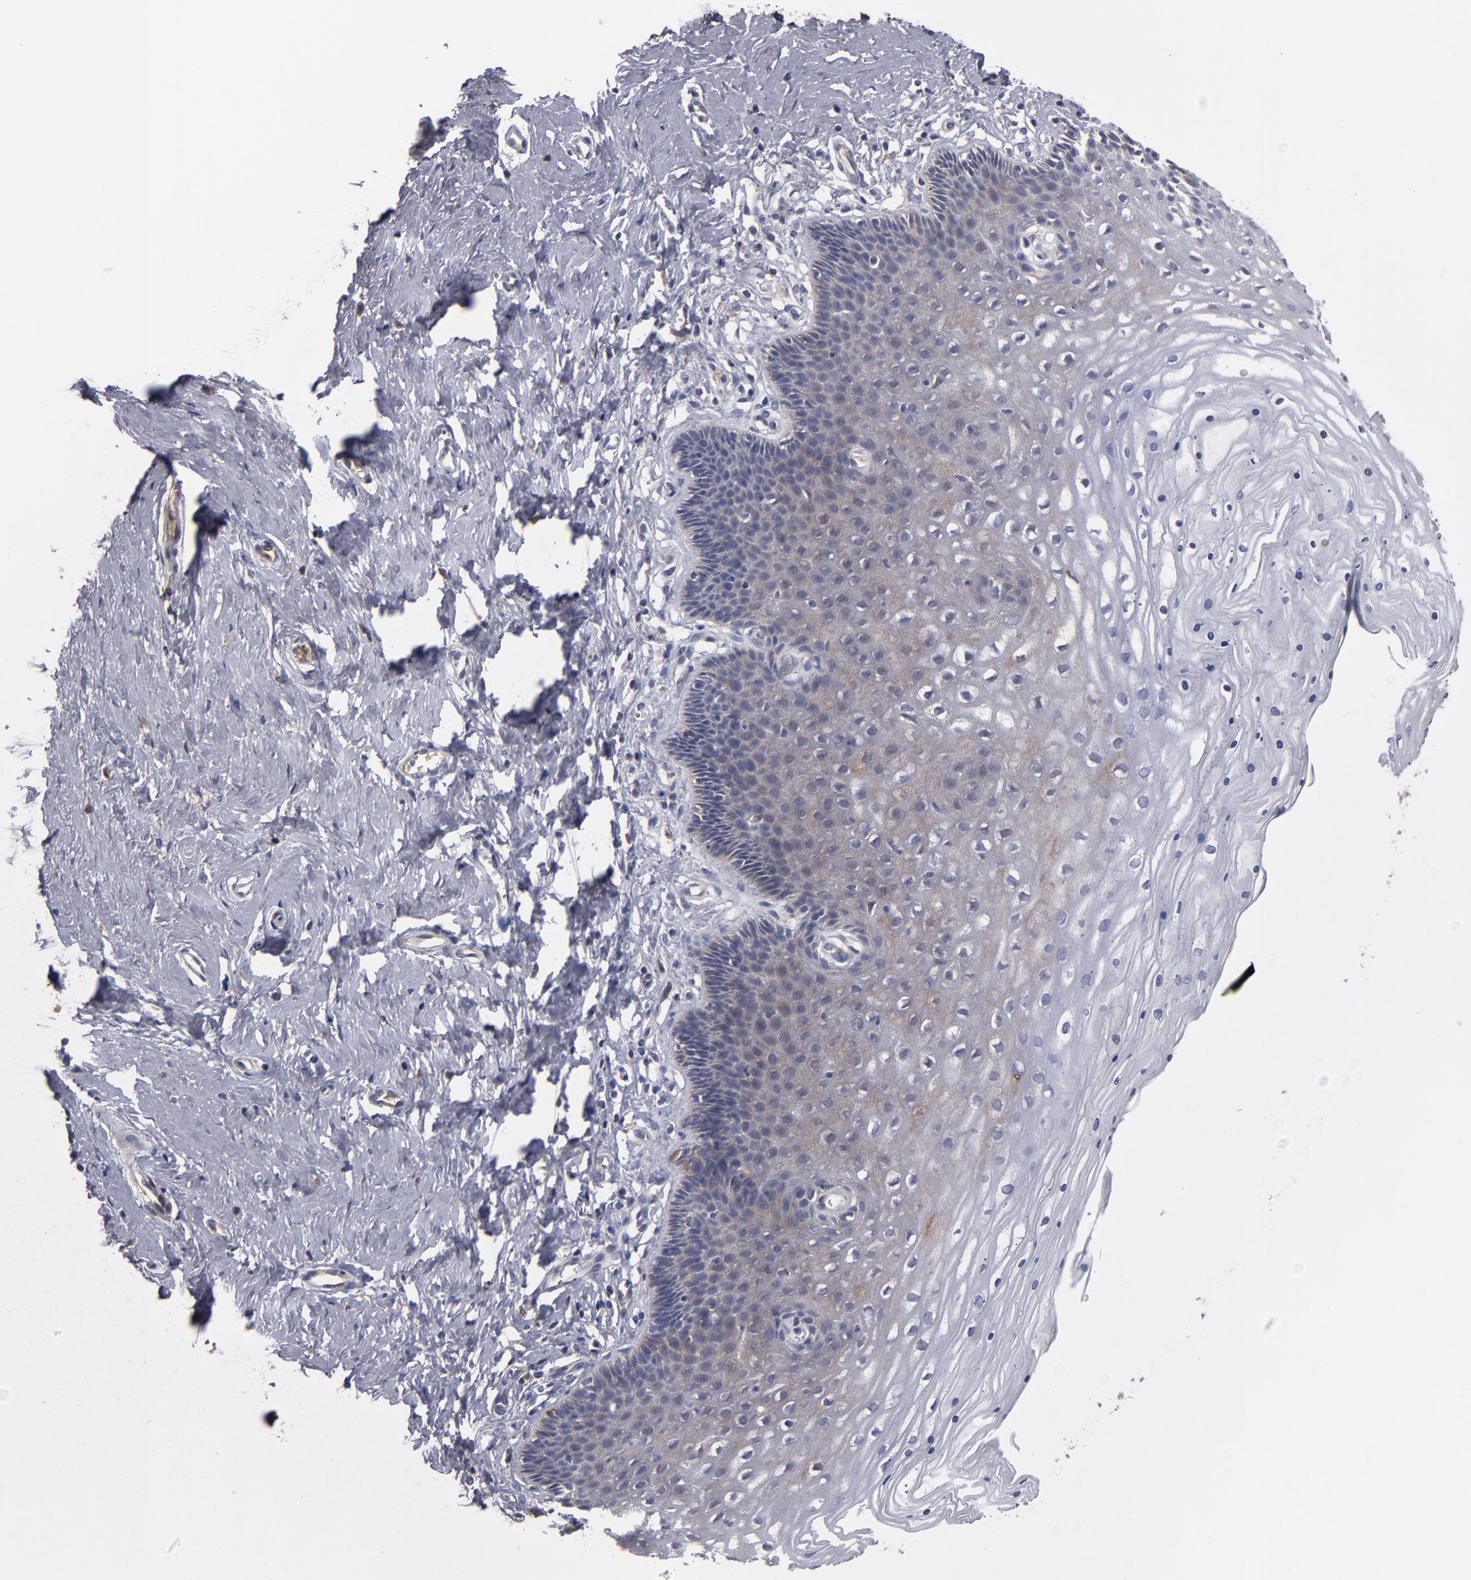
{"staining": {"intensity": "weak", "quantity": ">75%", "location": "cytoplasmic/membranous"}, "tissue": "cervix", "cell_type": "Glandular cells", "image_type": "normal", "snomed": [{"axis": "morphology", "description": "Normal tissue, NOS"}, {"axis": "topography", "description": "Cervix"}], "caption": "Immunohistochemistry histopathology image of unremarkable cervix: cervix stained using immunohistochemistry demonstrates low levels of weak protein expression localized specifically in the cytoplasmic/membranous of glandular cells, appearing as a cytoplasmic/membranous brown color.", "gene": "EXD2", "patient": {"sex": "female", "age": 39}}